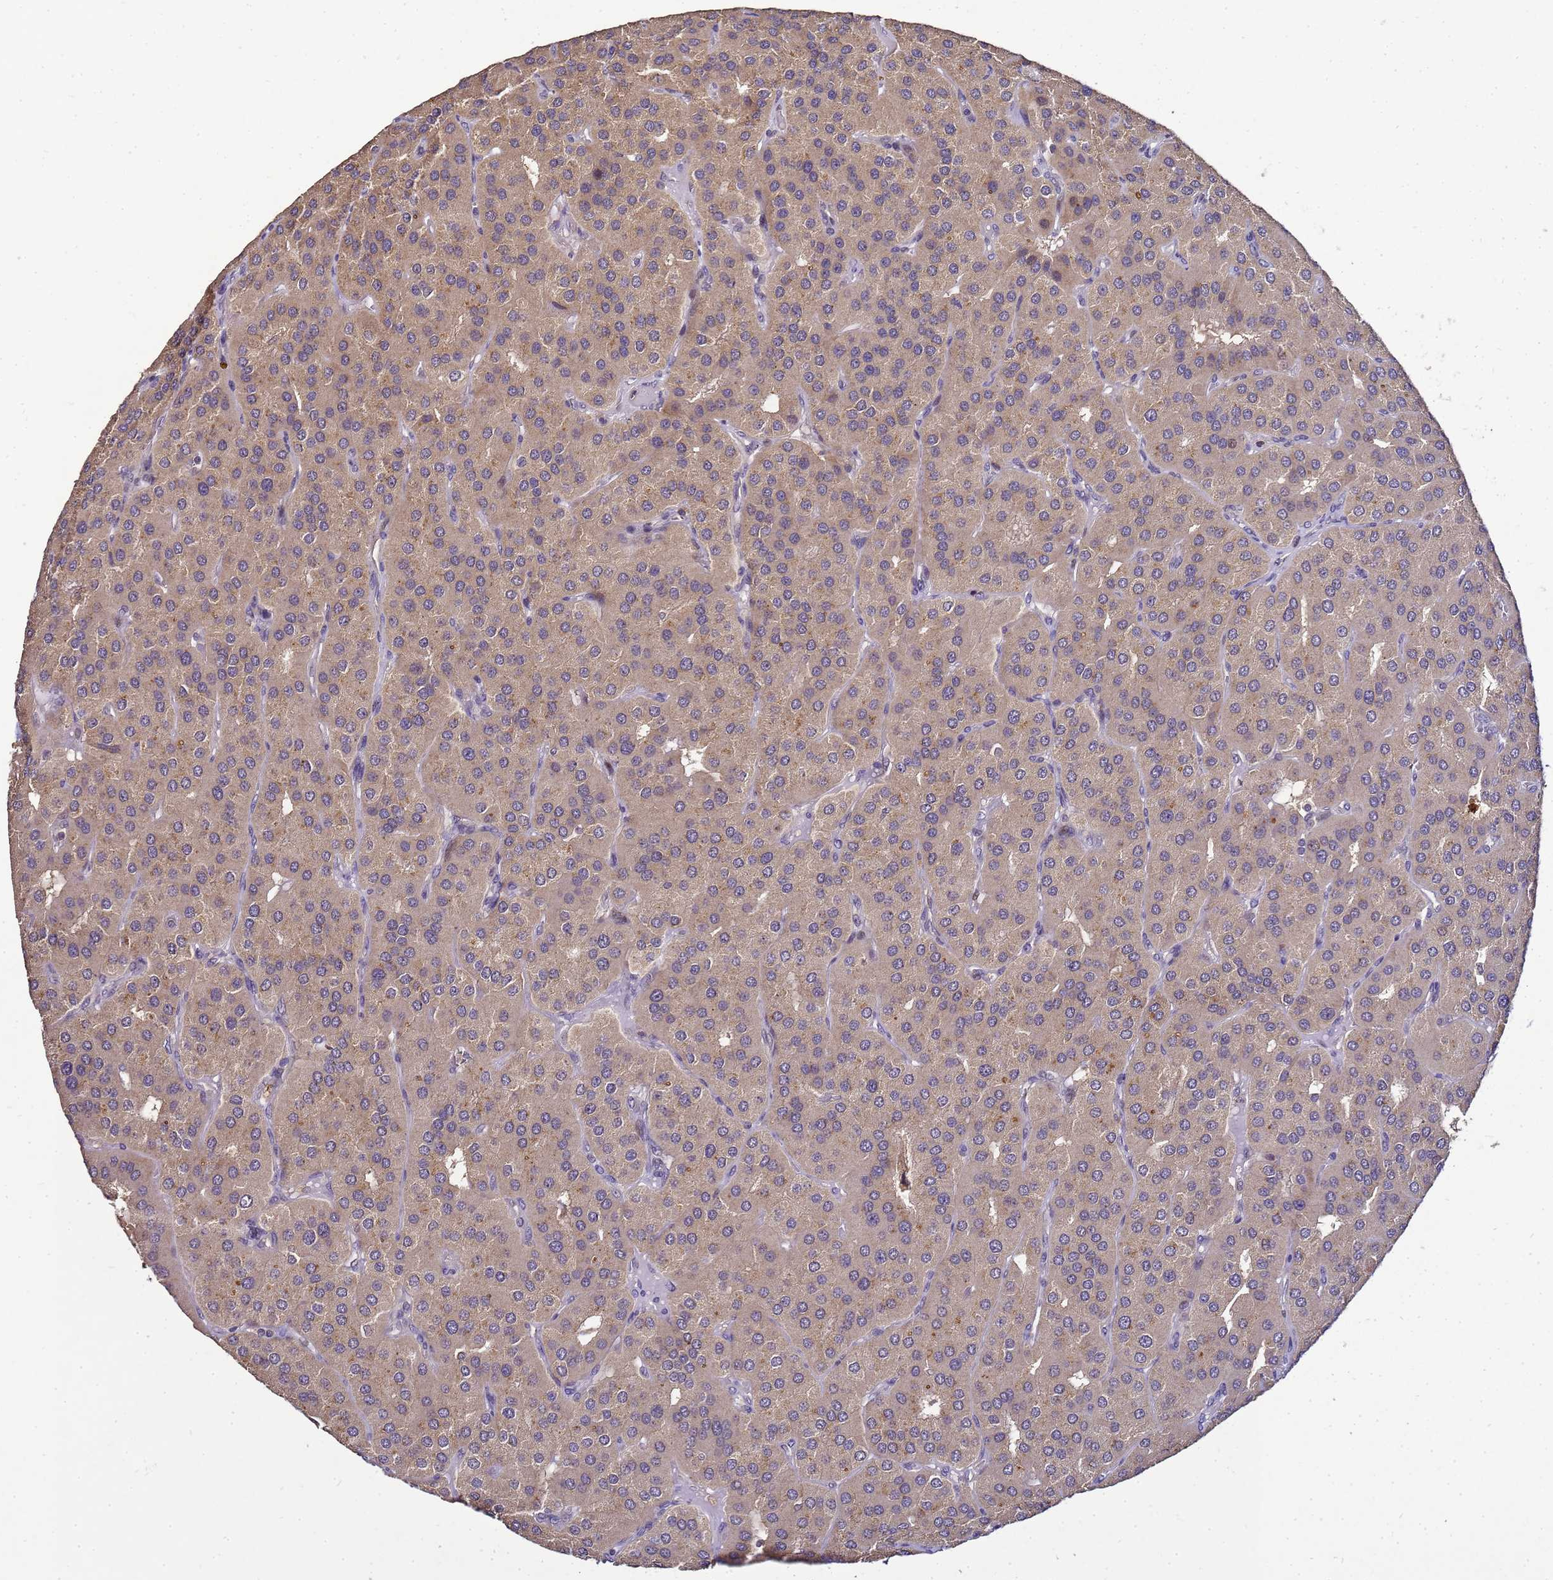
{"staining": {"intensity": "weak", "quantity": ">75%", "location": "cytoplasmic/membranous"}, "tissue": "parathyroid gland", "cell_type": "Glandular cells", "image_type": "normal", "snomed": [{"axis": "morphology", "description": "Normal tissue, NOS"}, {"axis": "morphology", "description": "Adenoma, NOS"}, {"axis": "topography", "description": "Parathyroid gland"}], "caption": "The micrograph exhibits a brown stain indicating the presence of a protein in the cytoplasmic/membranous of glandular cells in parathyroid gland. (DAB = brown stain, brightfield microscopy at high magnification).", "gene": "LGI4", "patient": {"sex": "female", "age": 86}}